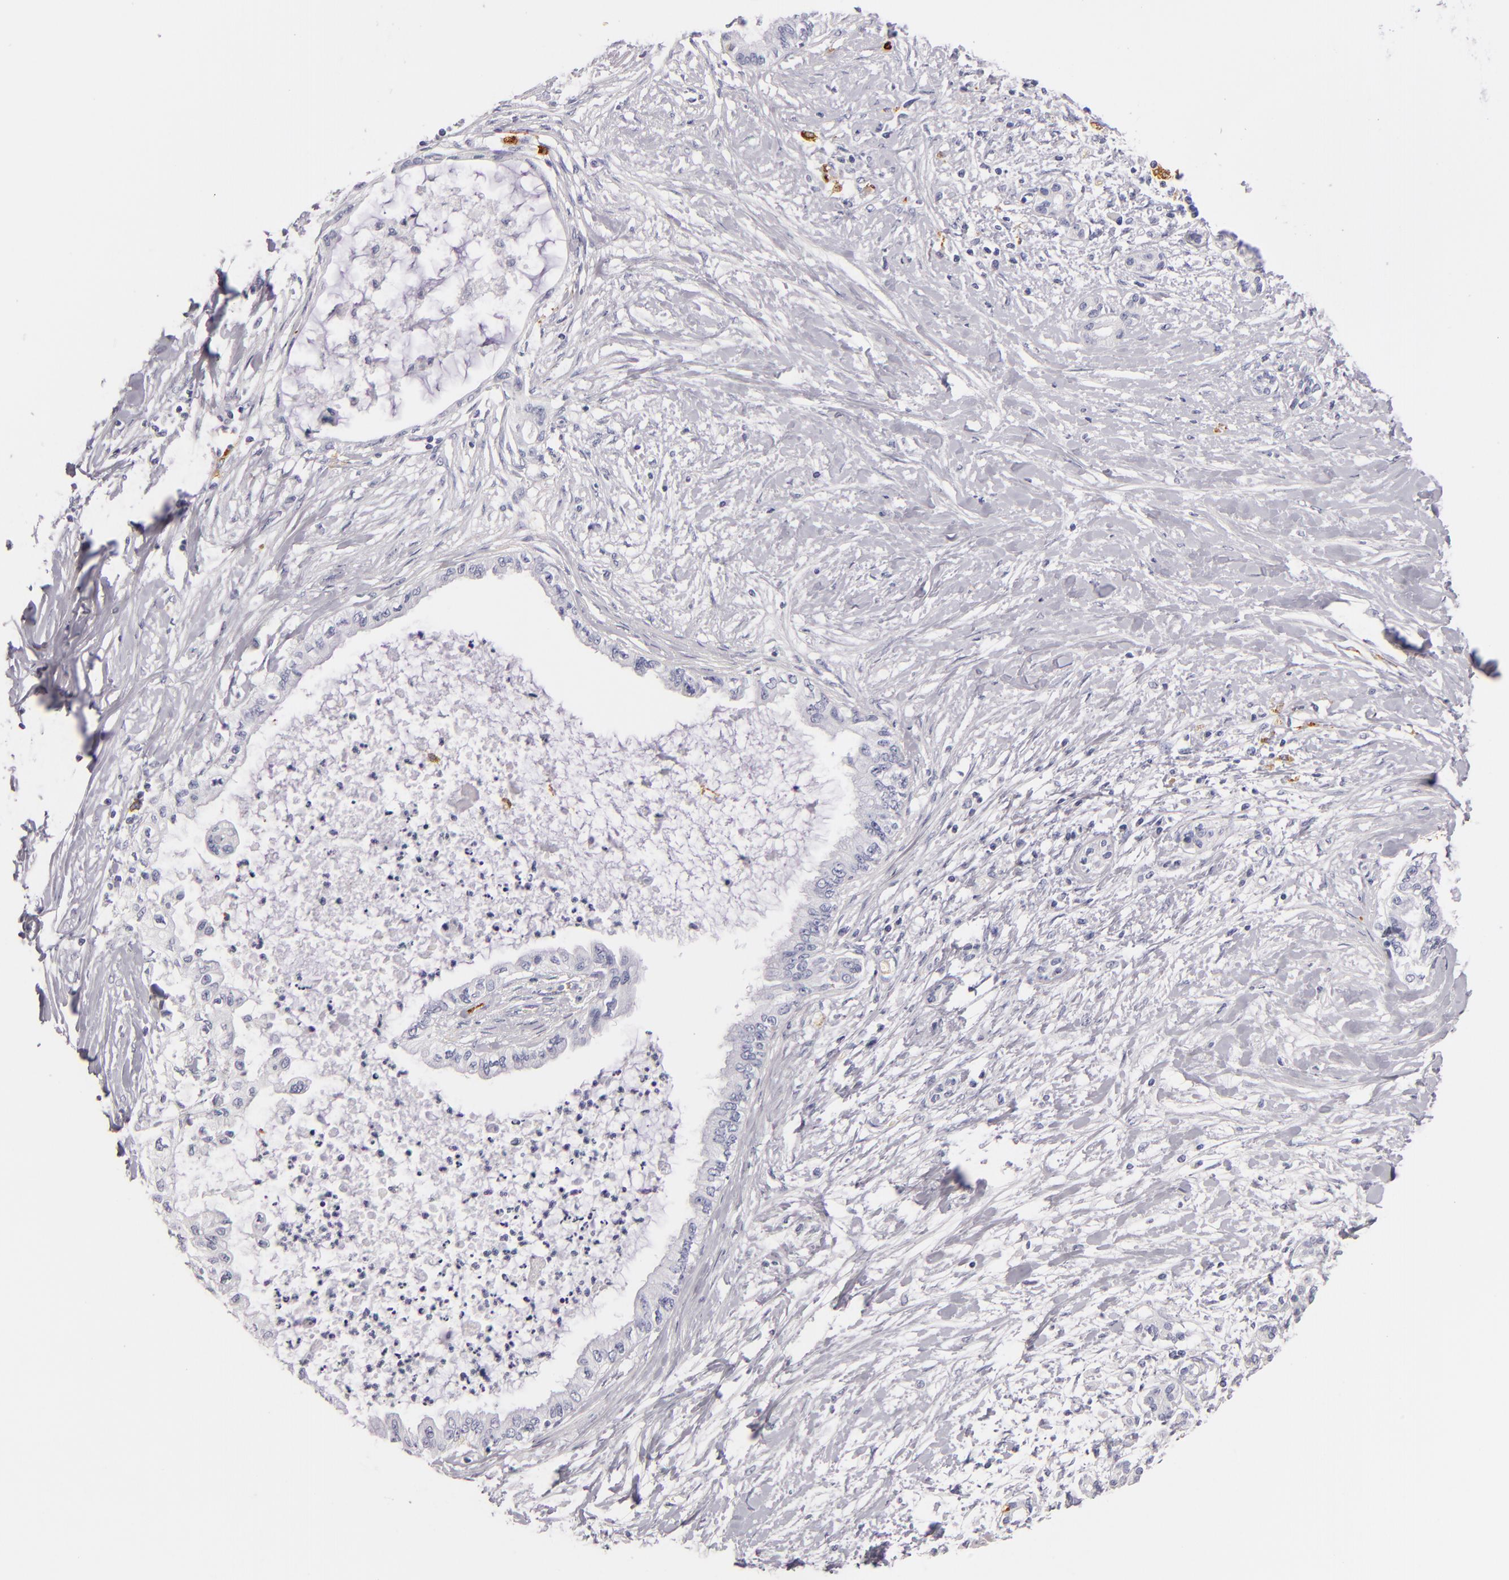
{"staining": {"intensity": "negative", "quantity": "none", "location": "none"}, "tissue": "pancreatic cancer", "cell_type": "Tumor cells", "image_type": "cancer", "snomed": [{"axis": "morphology", "description": "Adenocarcinoma, NOS"}, {"axis": "topography", "description": "Pancreas"}], "caption": "The histopathology image demonstrates no staining of tumor cells in pancreatic cancer (adenocarcinoma).", "gene": "CD207", "patient": {"sex": "female", "age": 64}}